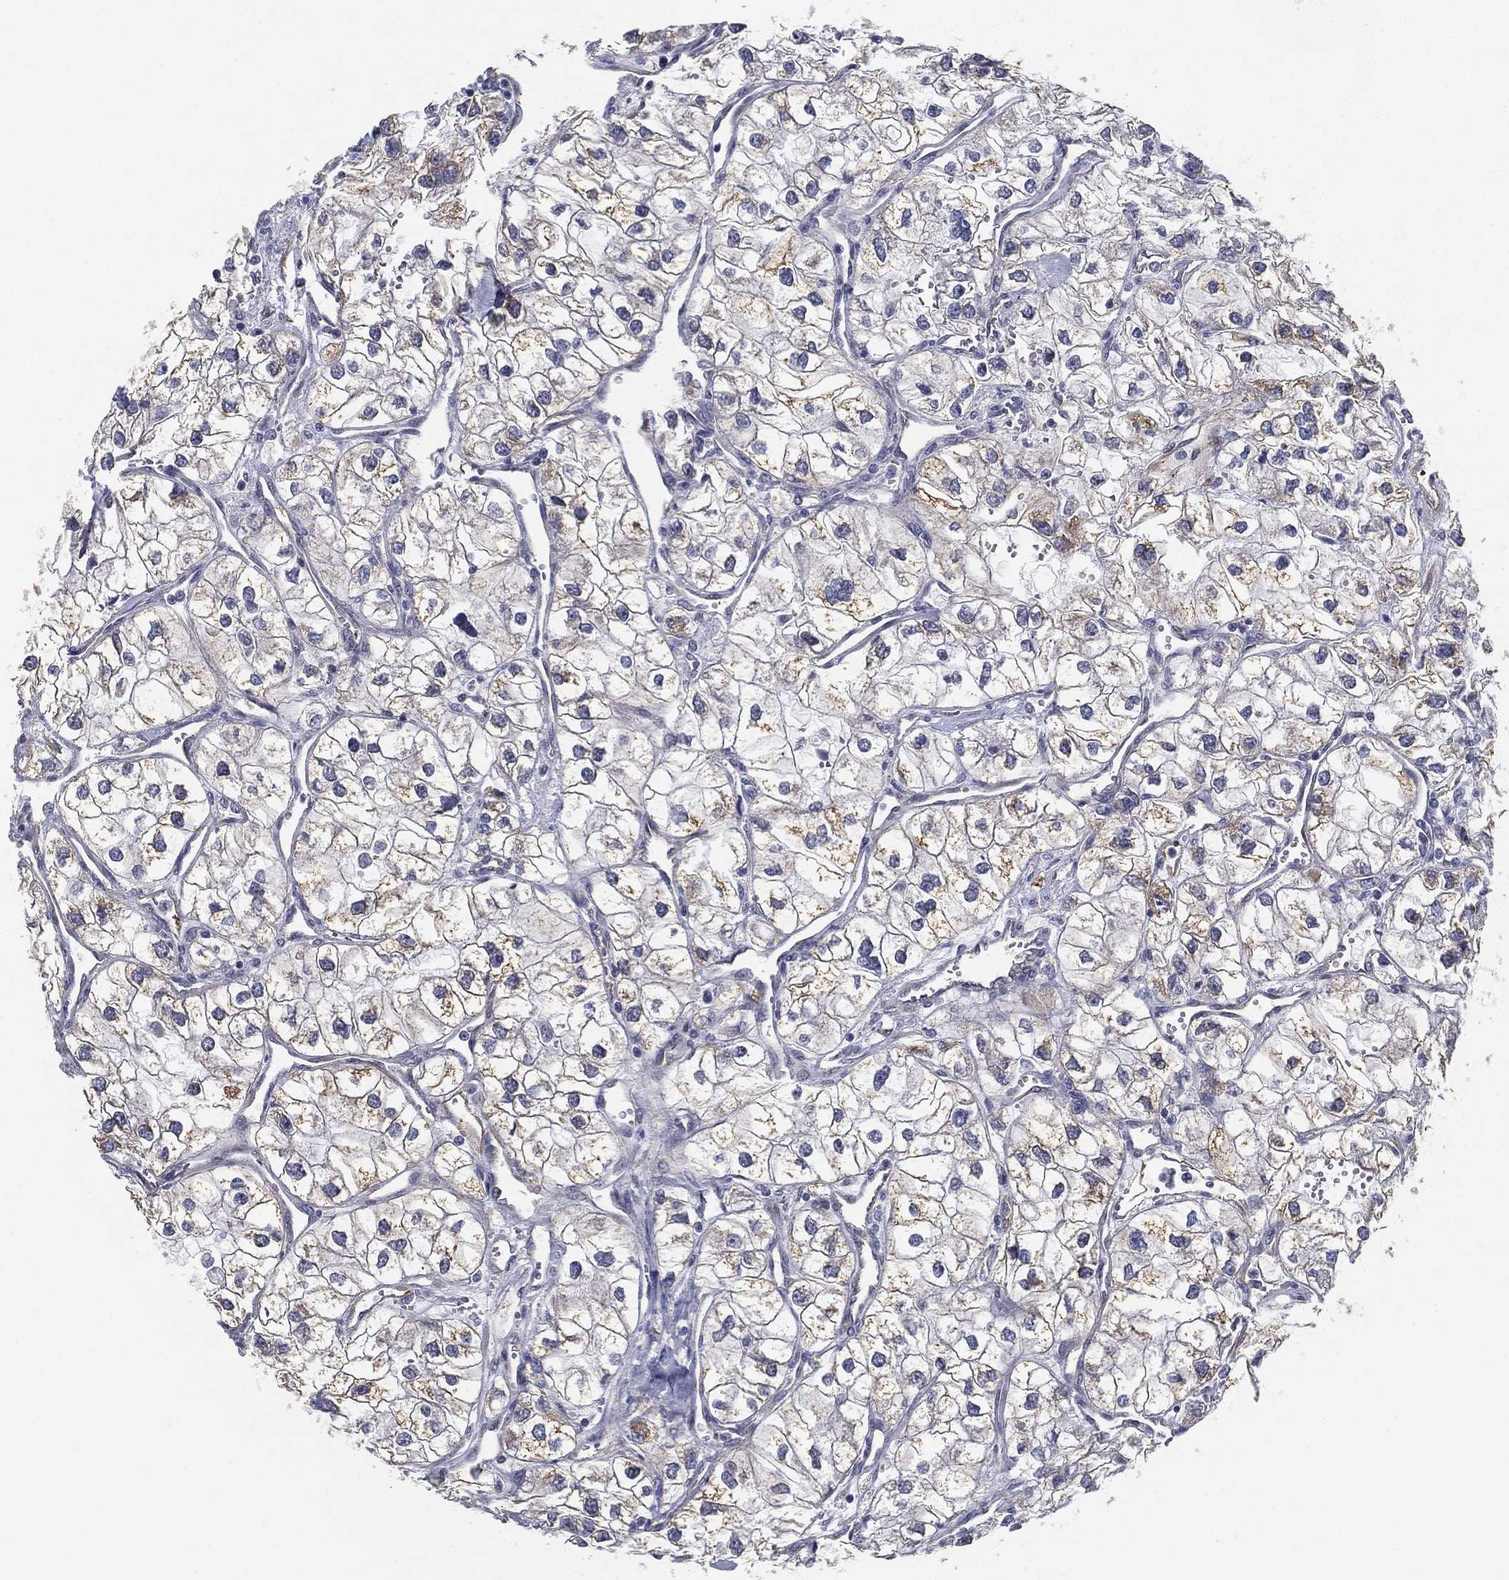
{"staining": {"intensity": "moderate", "quantity": "<25%", "location": "cytoplasmic/membranous"}, "tissue": "renal cancer", "cell_type": "Tumor cells", "image_type": "cancer", "snomed": [{"axis": "morphology", "description": "Adenocarcinoma, NOS"}, {"axis": "topography", "description": "Kidney"}], "caption": "Tumor cells reveal moderate cytoplasmic/membranous positivity in about <25% of cells in renal cancer.", "gene": "LRRC56", "patient": {"sex": "male", "age": 59}}